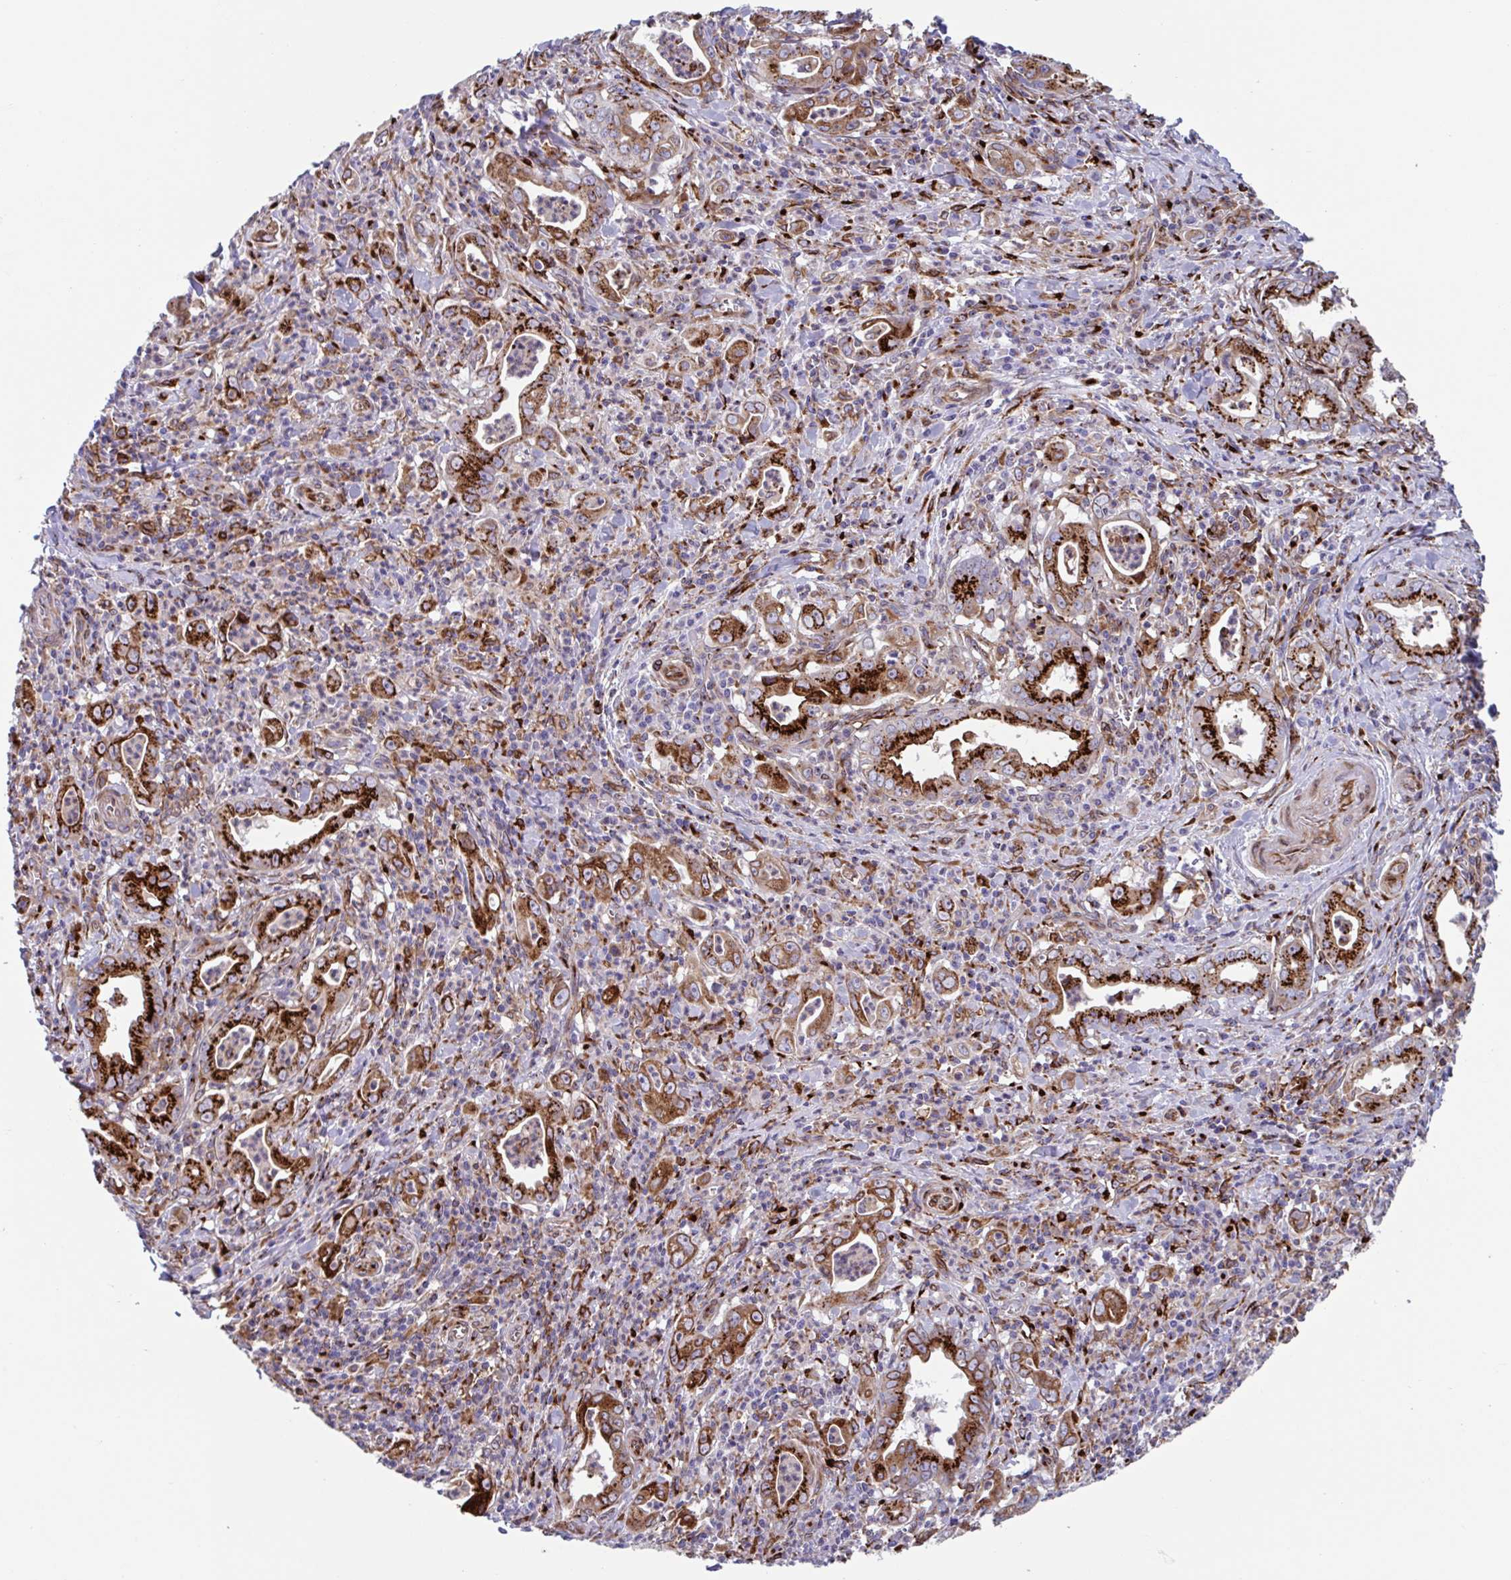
{"staining": {"intensity": "moderate", "quantity": ">75%", "location": "cytoplasmic/membranous"}, "tissue": "stomach cancer", "cell_type": "Tumor cells", "image_type": "cancer", "snomed": [{"axis": "morphology", "description": "Adenocarcinoma, NOS"}, {"axis": "topography", "description": "Stomach, upper"}], "caption": "Immunohistochemical staining of human adenocarcinoma (stomach) reveals medium levels of moderate cytoplasmic/membranous positivity in approximately >75% of tumor cells. (Stains: DAB in brown, nuclei in blue, Microscopy: brightfield microscopy at high magnification).", "gene": "RFK", "patient": {"sex": "female", "age": 79}}